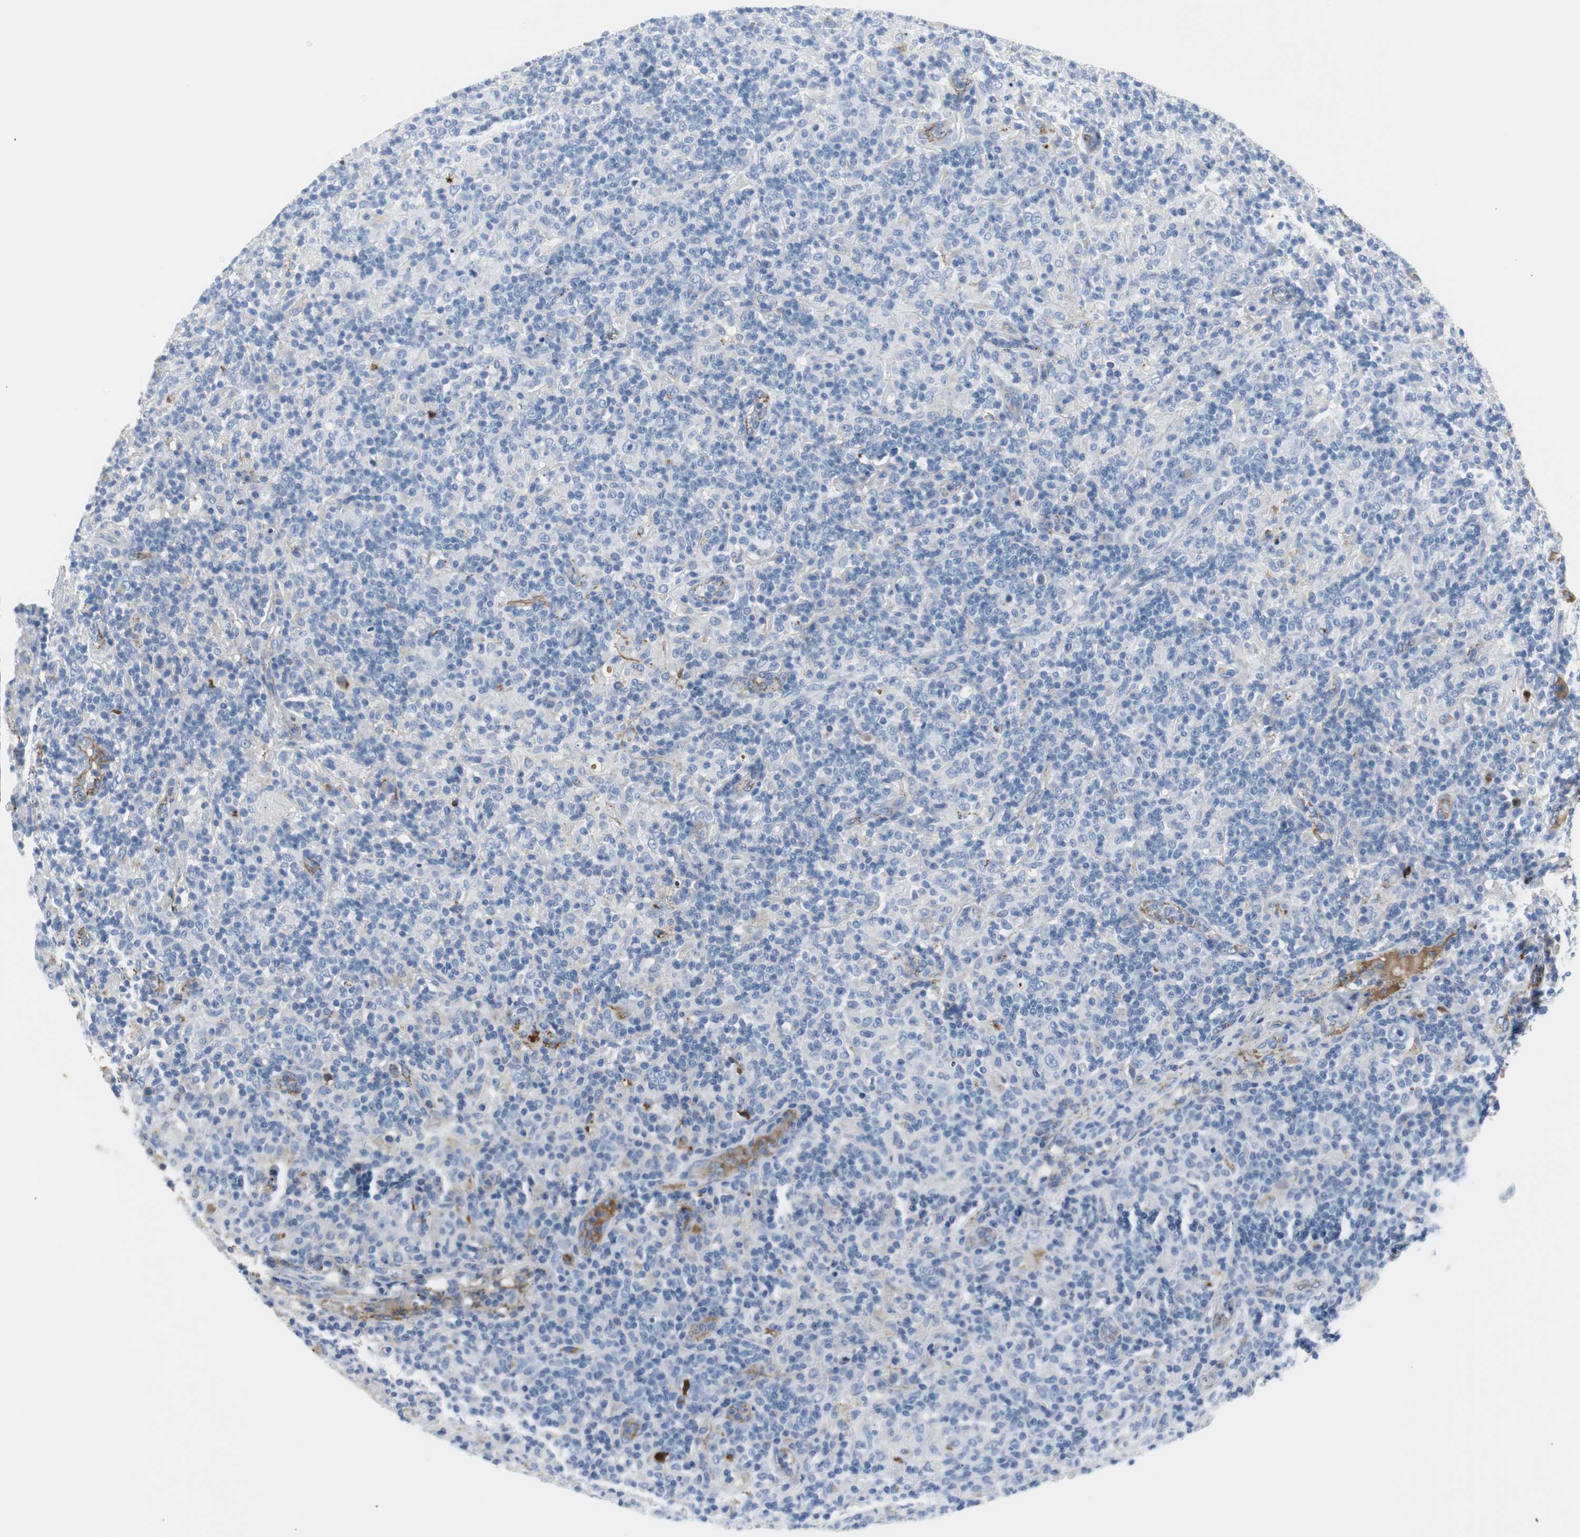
{"staining": {"intensity": "negative", "quantity": "none", "location": "none"}, "tissue": "lymphoma", "cell_type": "Tumor cells", "image_type": "cancer", "snomed": [{"axis": "morphology", "description": "Hodgkin's disease, NOS"}, {"axis": "topography", "description": "Lymph node"}], "caption": "The micrograph demonstrates no staining of tumor cells in Hodgkin's disease.", "gene": "APCS", "patient": {"sex": "male", "age": 70}}